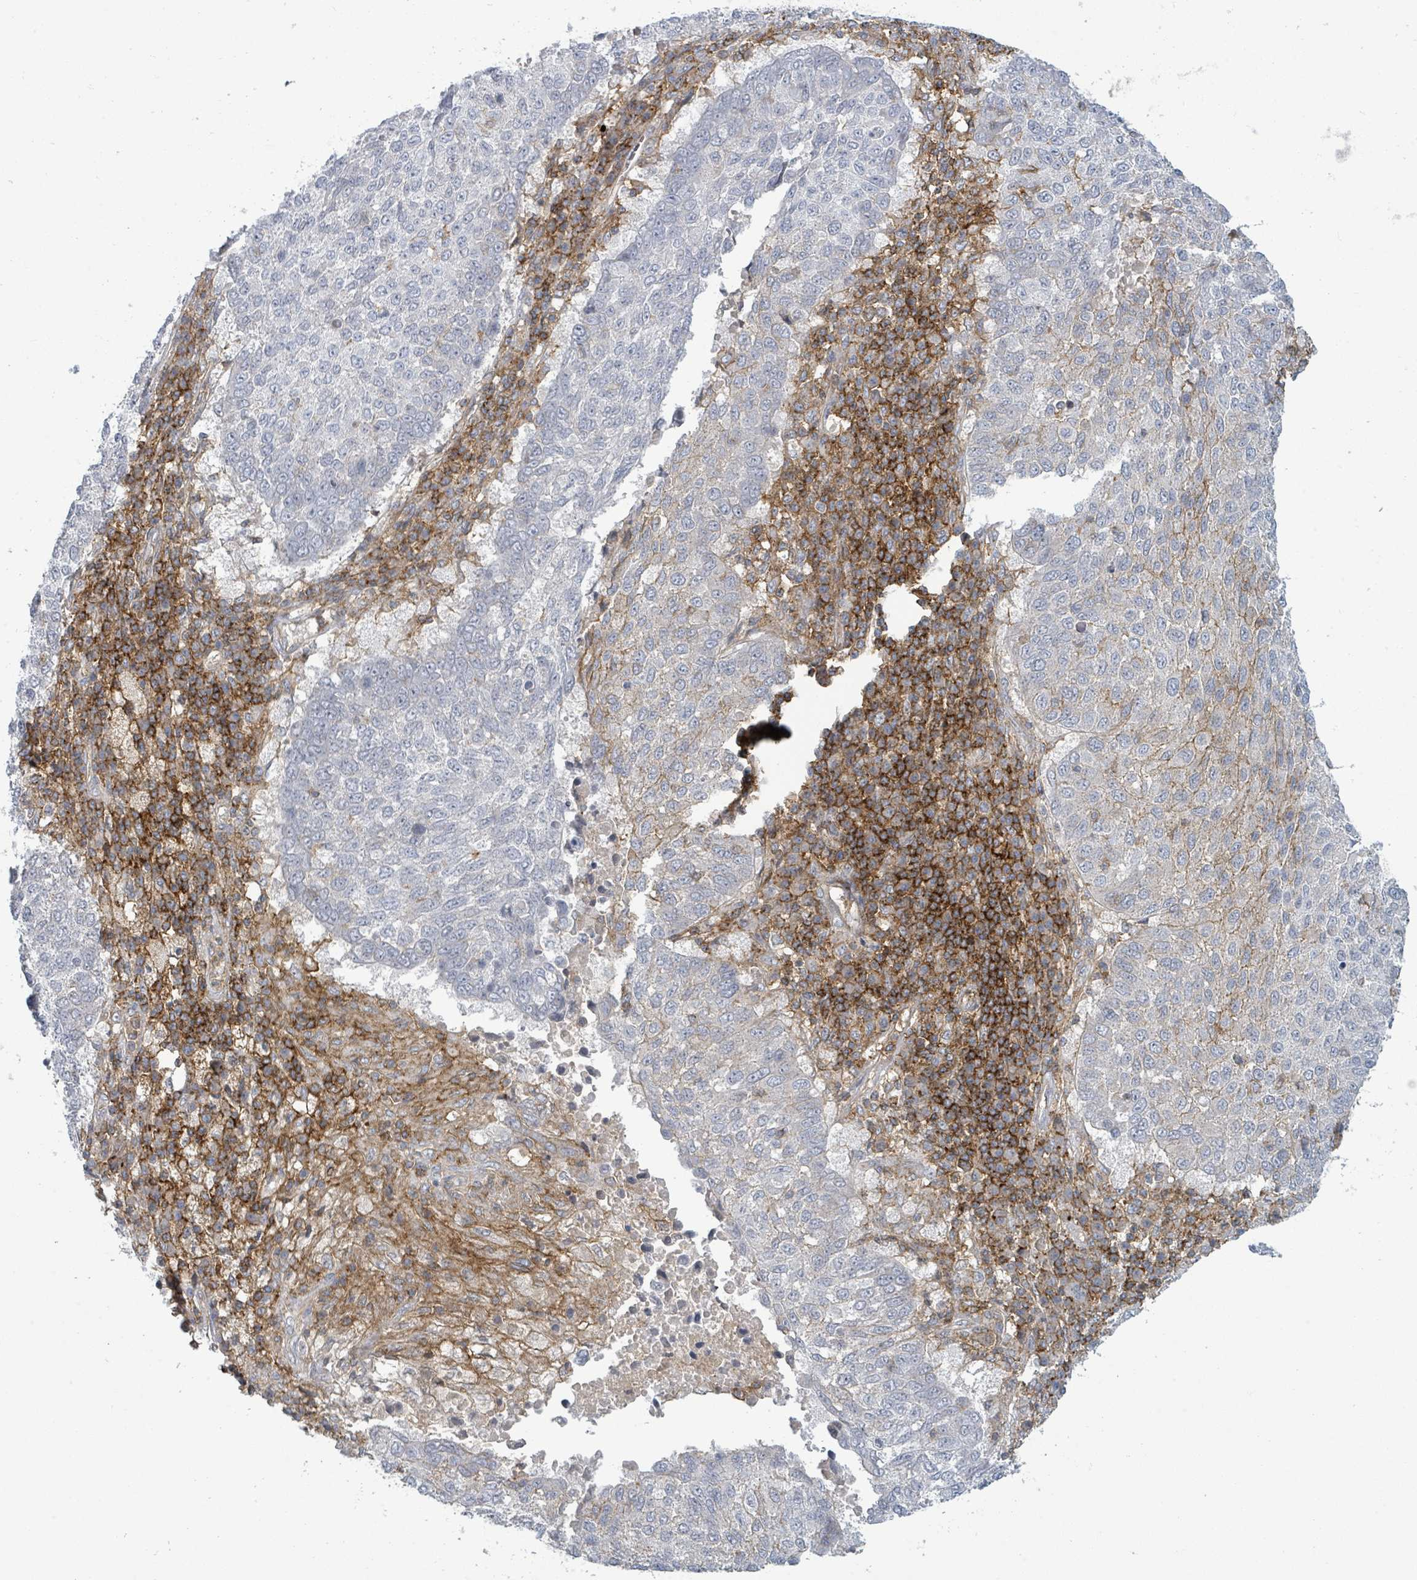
{"staining": {"intensity": "negative", "quantity": "none", "location": "none"}, "tissue": "lung cancer", "cell_type": "Tumor cells", "image_type": "cancer", "snomed": [{"axis": "morphology", "description": "Squamous cell carcinoma, NOS"}, {"axis": "topography", "description": "Lung"}], "caption": "DAB (3,3'-diaminobenzidine) immunohistochemical staining of squamous cell carcinoma (lung) shows no significant positivity in tumor cells. (Brightfield microscopy of DAB immunohistochemistry at high magnification).", "gene": "TNFRSF14", "patient": {"sex": "male", "age": 73}}